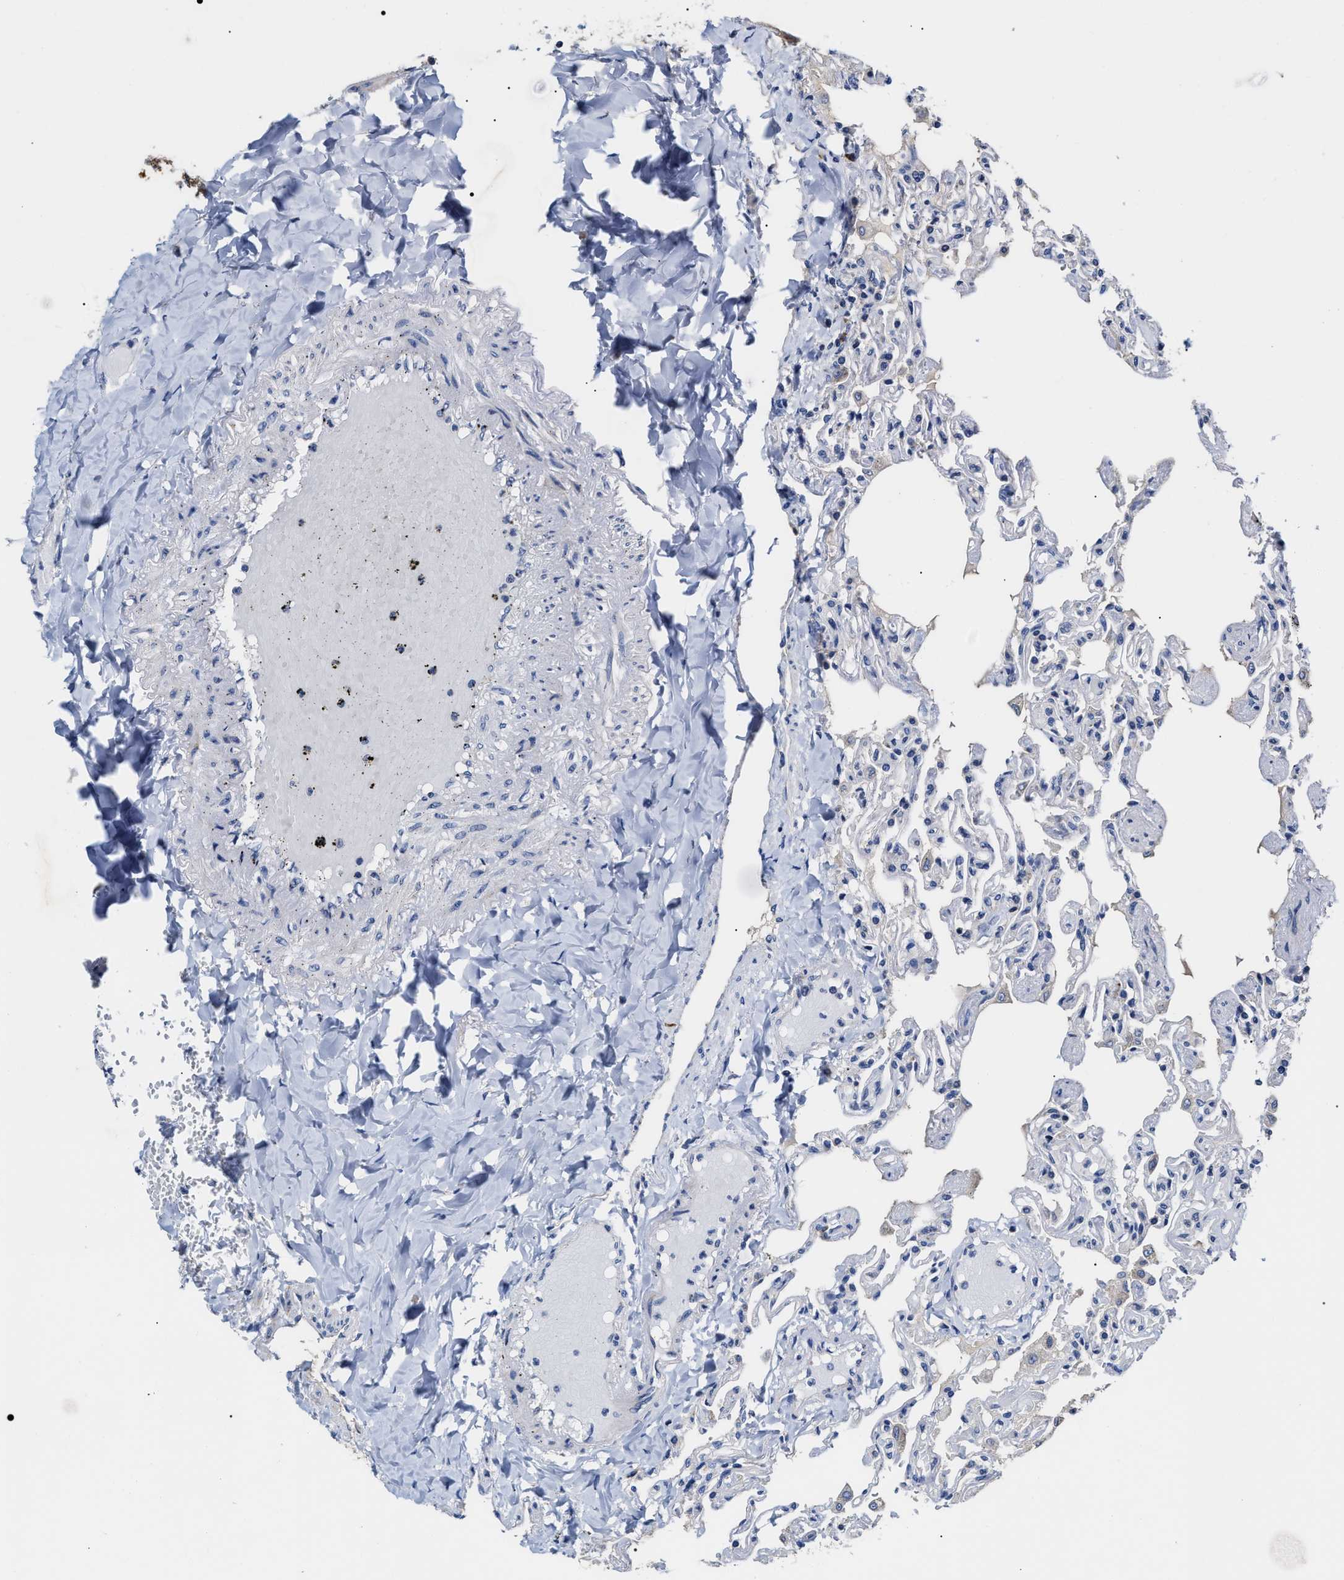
{"staining": {"intensity": "negative", "quantity": "none", "location": "none"}, "tissue": "lung", "cell_type": "Alveolar cells", "image_type": "normal", "snomed": [{"axis": "morphology", "description": "Normal tissue, NOS"}, {"axis": "topography", "description": "Lung"}], "caption": "The image demonstrates no significant positivity in alveolar cells of lung.", "gene": "MACC1", "patient": {"sex": "male", "age": 21}}